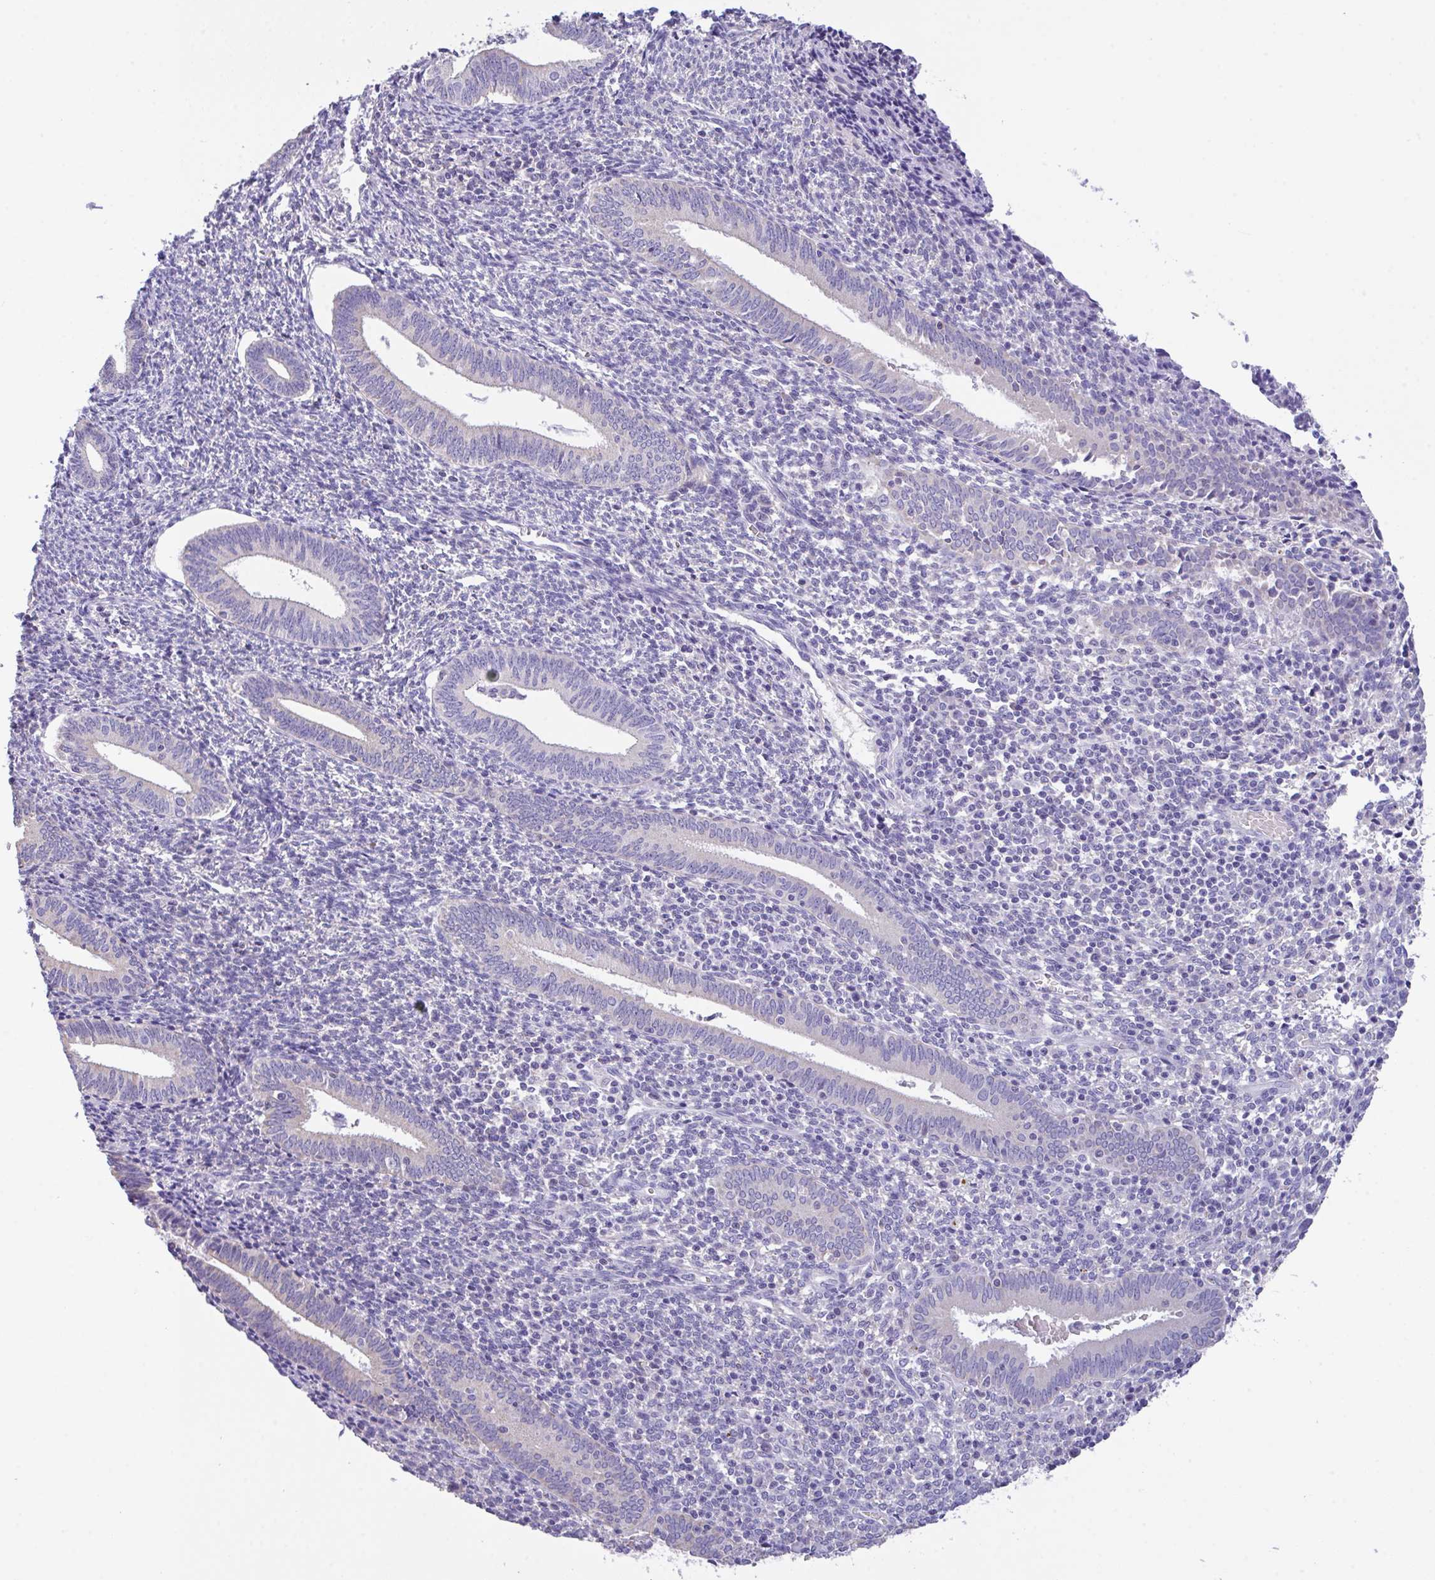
{"staining": {"intensity": "negative", "quantity": "none", "location": "none"}, "tissue": "endometrium", "cell_type": "Cells in endometrial stroma", "image_type": "normal", "snomed": [{"axis": "morphology", "description": "Normal tissue, NOS"}, {"axis": "topography", "description": "Endometrium"}], "caption": "Cells in endometrial stroma show no significant protein staining in benign endometrium. (DAB IHC with hematoxylin counter stain).", "gene": "CA10", "patient": {"sex": "female", "age": 41}}